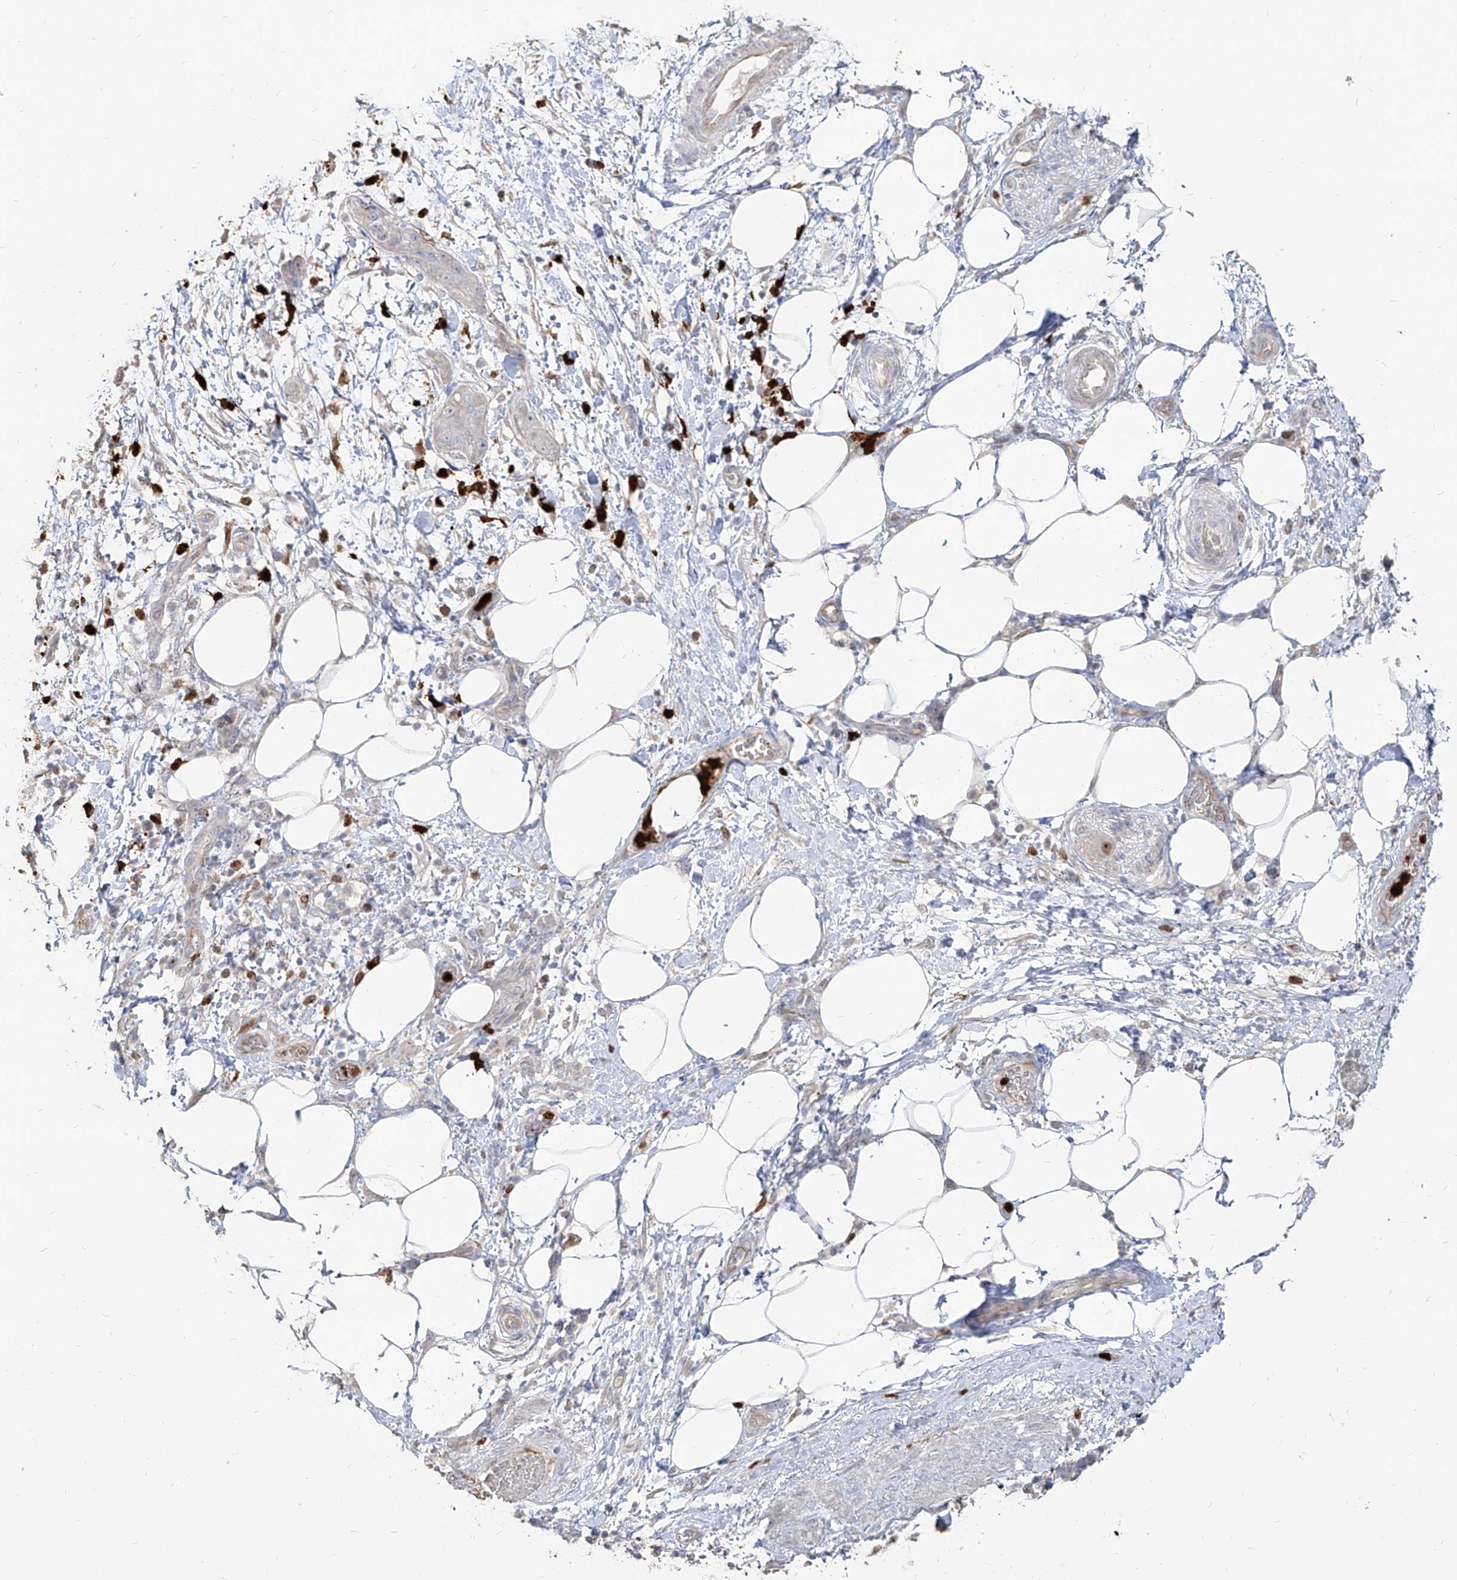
{"staining": {"intensity": "negative", "quantity": "none", "location": "none"}, "tissue": "pancreatic cancer", "cell_type": "Tumor cells", "image_type": "cancer", "snomed": [{"axis": "morphology", "description": "Adenocarcinoma, NOS"}, {"axis": "topography", "description": "Pancreas"}], "caption": "There is no significant staining in tumor cells of pancreatic cancer.", "gene": "ZNF227", "patient": {"sex": "female", "age": 78}}